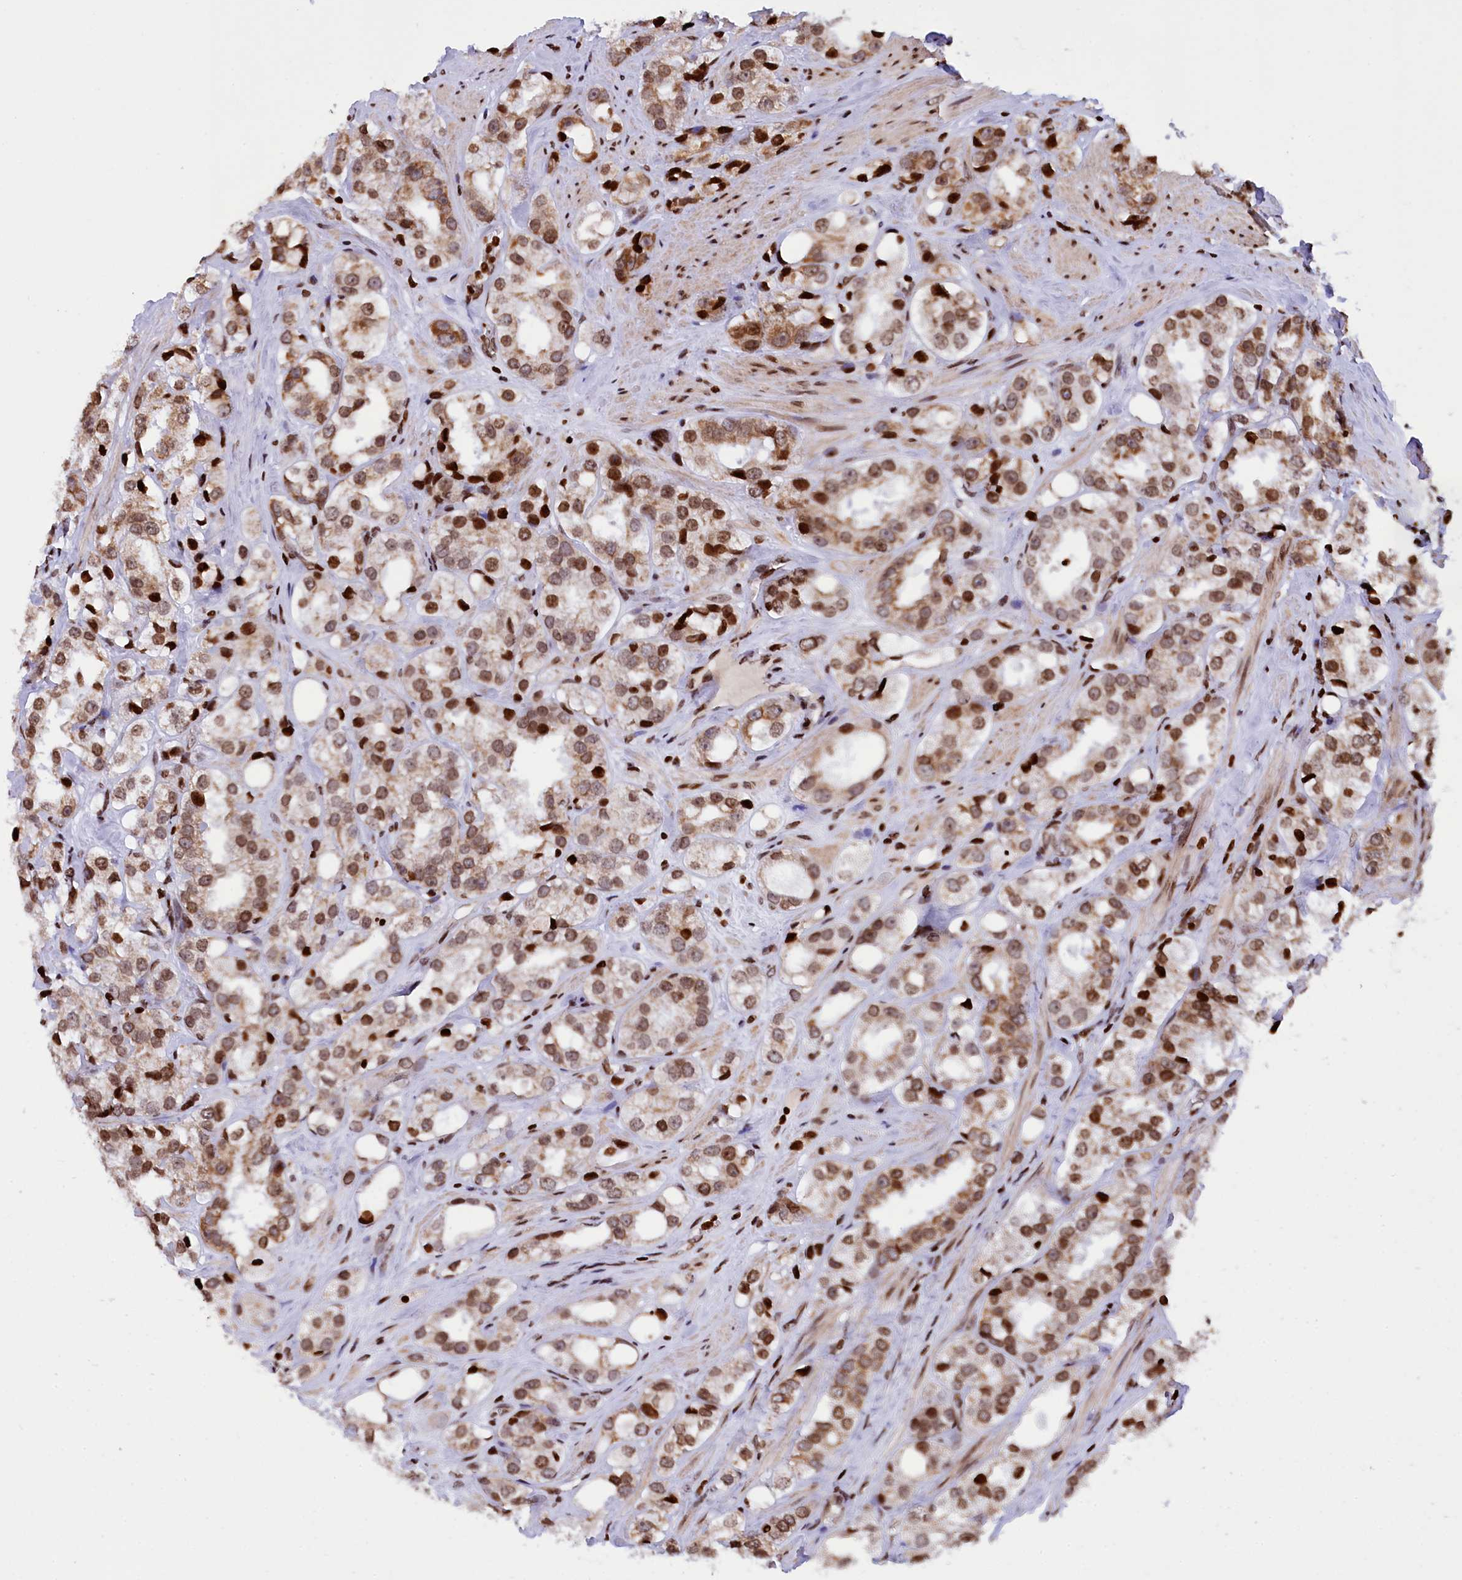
{"staining": {"intensity": "moderate", "quantity": ">75%", "location": "cytoplasmic/membranous,nuclear"}, "tissue": "prostate cancer", "cell_type": "Tumor cells", "image_type": "cancer", "snomed": [{"axis": "morphology", "description": "Adenocarcinoma, NOS"}, {"axis": "topography", "description": "Prostate"}], "caption": "Protein expression by immunohistochemistry exhibits moderate cytoplasmic/membranous and nuclear positivity in about >75% of tumor cells in adenocarcinoma (prostate).", "gene": "TIMM29", "patient": {"sex": "male", "age": 79}}